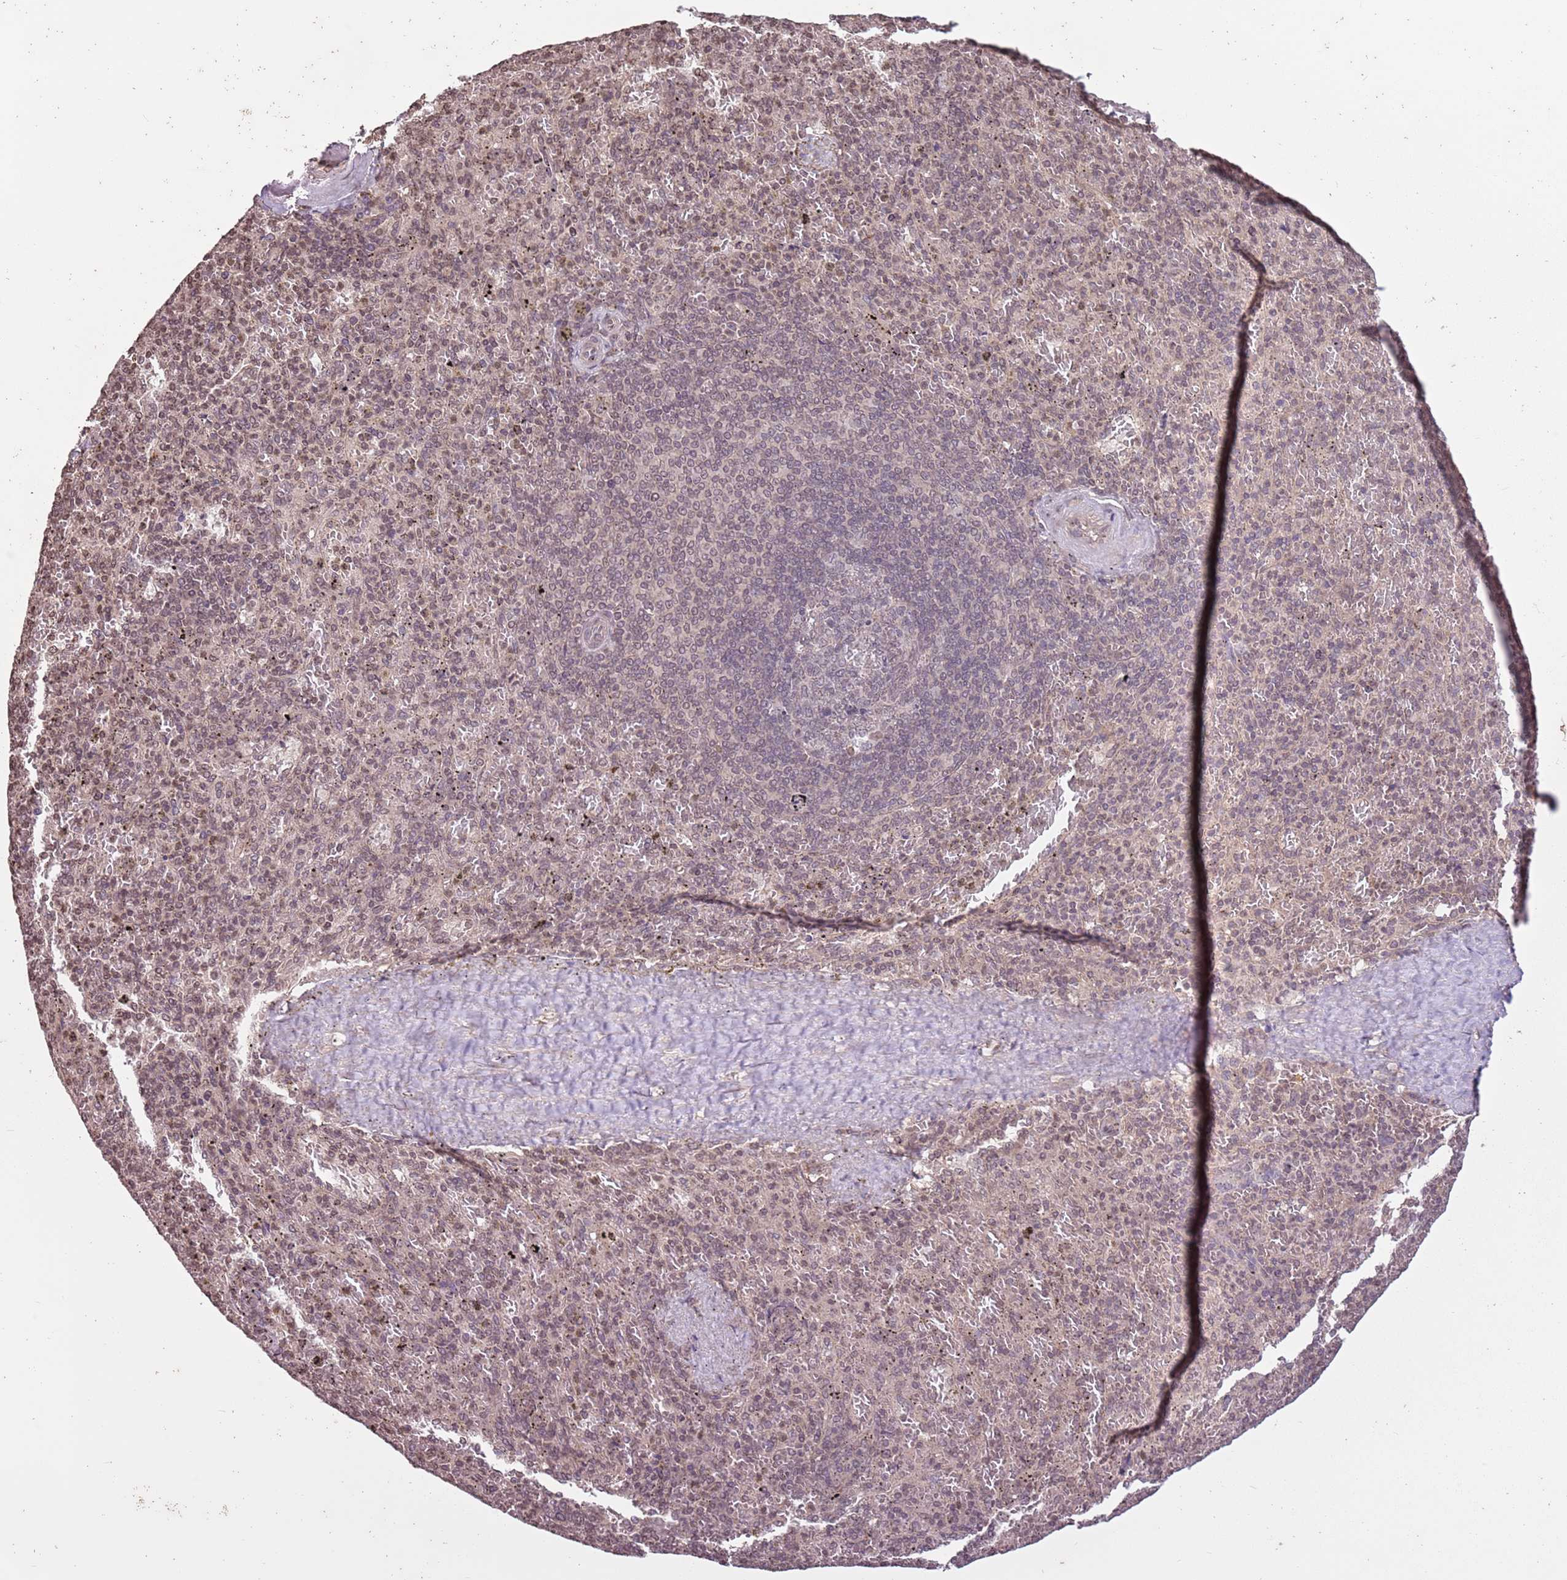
{"staining": {"intensity": "weak", "quantity": "<25%", "location": "nuclear"}, "tissue": "spleen", "cell_type": "Cells in red pulp", "image_type": "normal", "snomed": [{"axis": "morphology", "description": "Normal tissue, NOS"}, {"axis": "topography", "description": "Spleen"}], "caption": "Human spleen stained for a protein using immunohistochemistry demonstrates no positivity in cells in red pulp.", "gene": "CAPN9", "patient": {"sex": "male", "age": 82}}